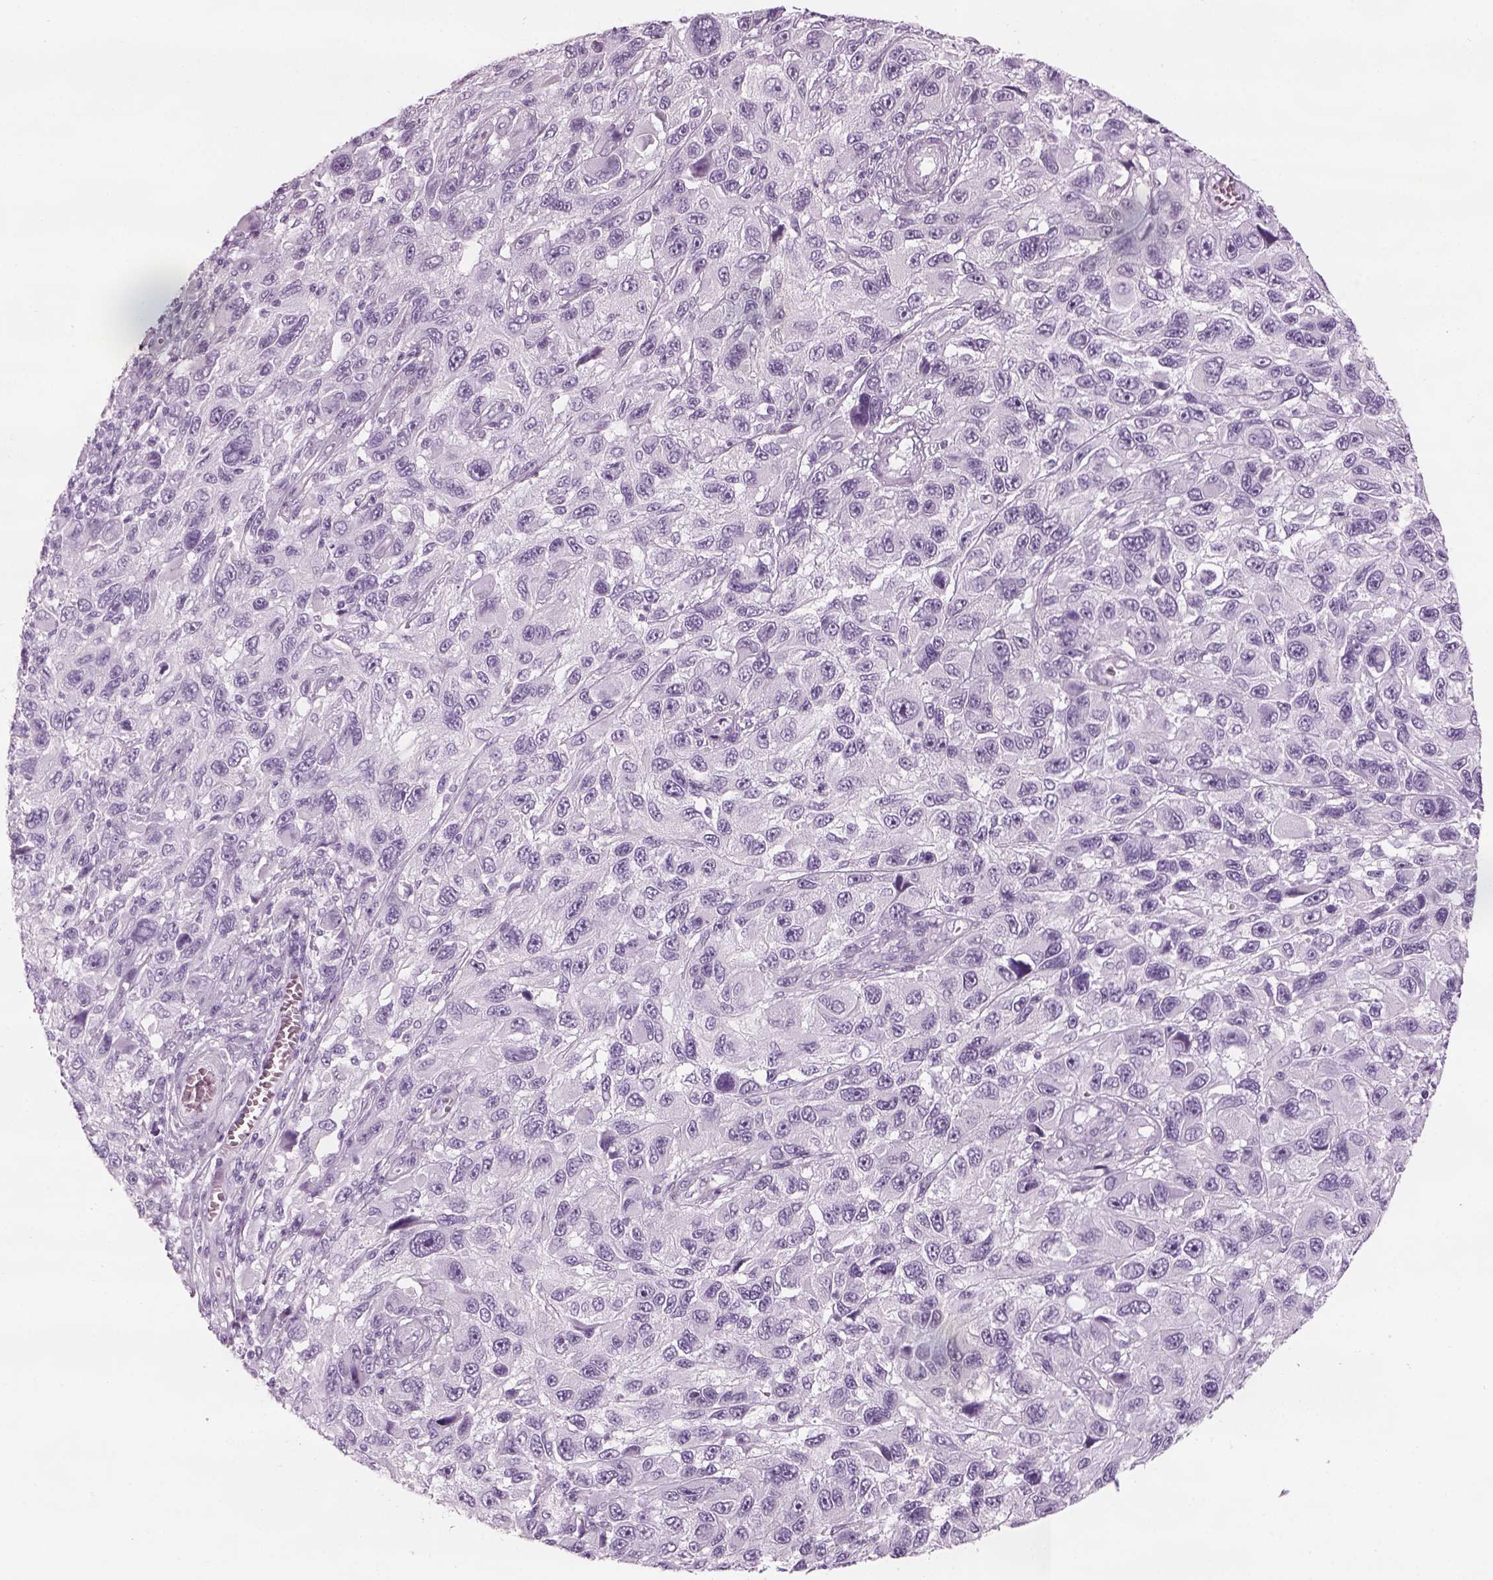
{"staining": {"intensity": "negative", "quantity": "none", "location": "none"}, "tissue": "melanoma", "cell_type": "Tumor cells", "image_type": "cancer", "snomed": [{"axis": "morphology", "description": "Malignant melanoma, NOS"}, {"axis": "topography", "description": "Skin"}], "caption": "Human malignant melanoma stained for a protein using immunohistochemistry (IHC) demonstrates no staining in tumor cells.", "gene": "SAG", "patient": {"sex": "male", "age": 53}}